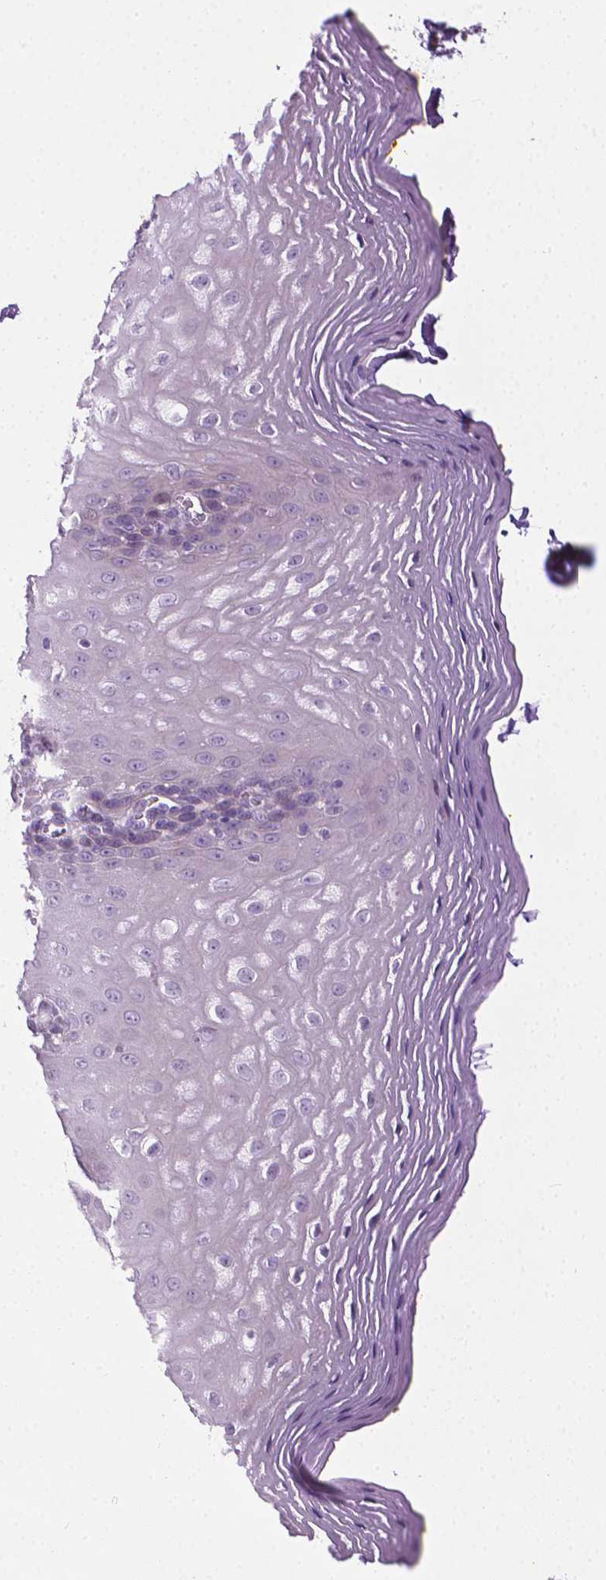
{"staining": {"intensity": "negative", "quantity": "none", "location": "none"}, "tissue": "esophagus", "cell_type": "Squamous epithelial cells", "image_type": "normal", "snomed": [{"axis": "morphology", "description": "Normal tissue, NOS"}, {"axis": "topography", "description": "Esophagus"}], "caption": "The photomicrograph reveals no significant positivity in squamous epithelial cells of esophagus. Brightfield microscopy of immunohistochemistry (IHC) stained with DAB (brown) and hematoxylin (blue), captured at high magnification.", "gene": "DNAI7", "patient": {"sex": "female", "age": 68}}